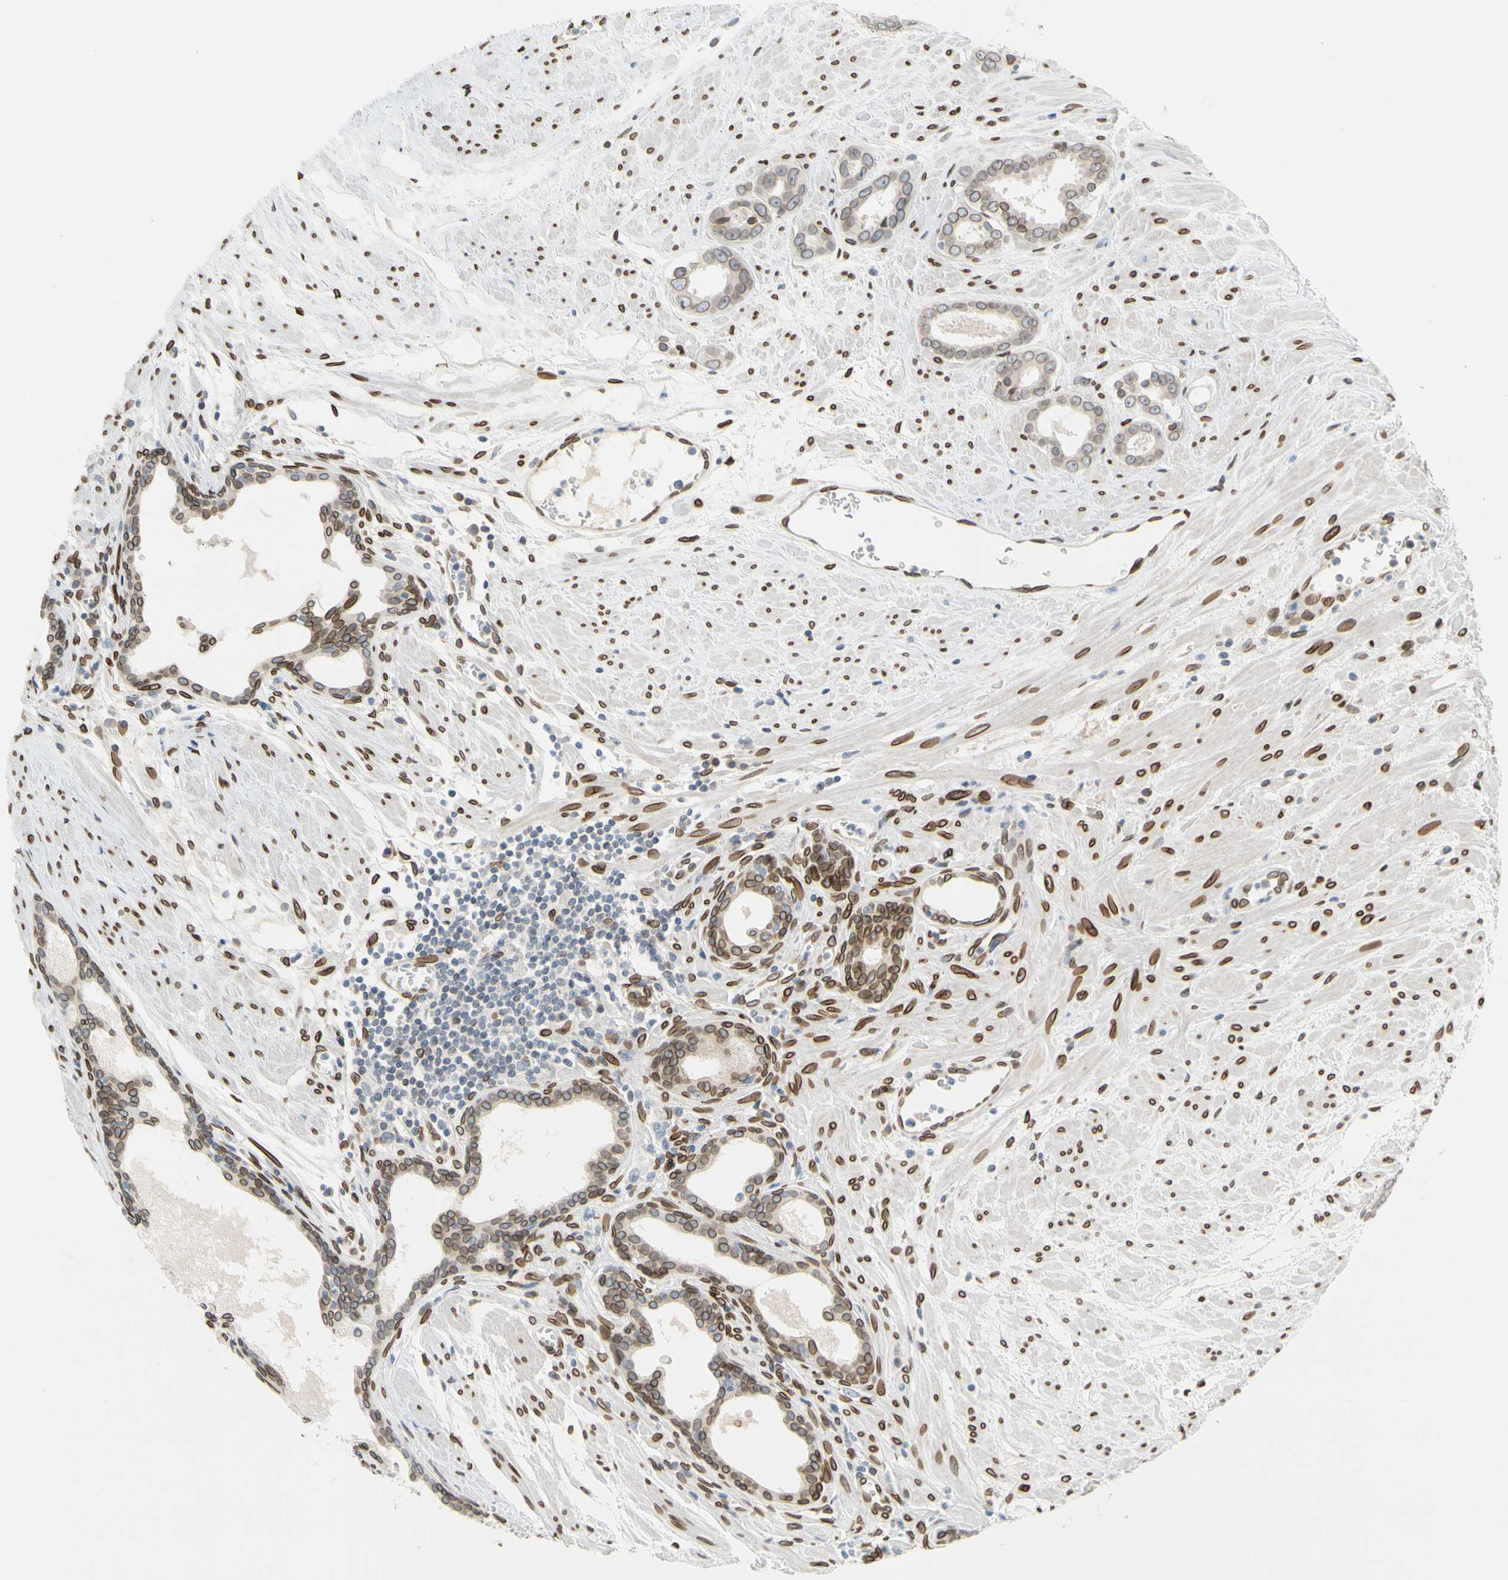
{"staining": {"intensity": "moderate", "quantity": "25%-75%", "location": "cytoplasmic/membranous,nuclear"}, "tissue": "prostate cancer", "cell_type": "Tumor cells", "image_type": "cancer", "snomed": [{"axis": "morphology", "description": "Adenocarcinoma, Low grade"}, {"axis": "topography", "description": "Prostate"}], "caption": "The image exhibits a brown stain indicating the presence of a protein in the cytoplasmic/membranous and nuclear of tumor cells in prostate cancer.", "gene": "SUN1", "patient": {"sex": "male", "age": 57}}